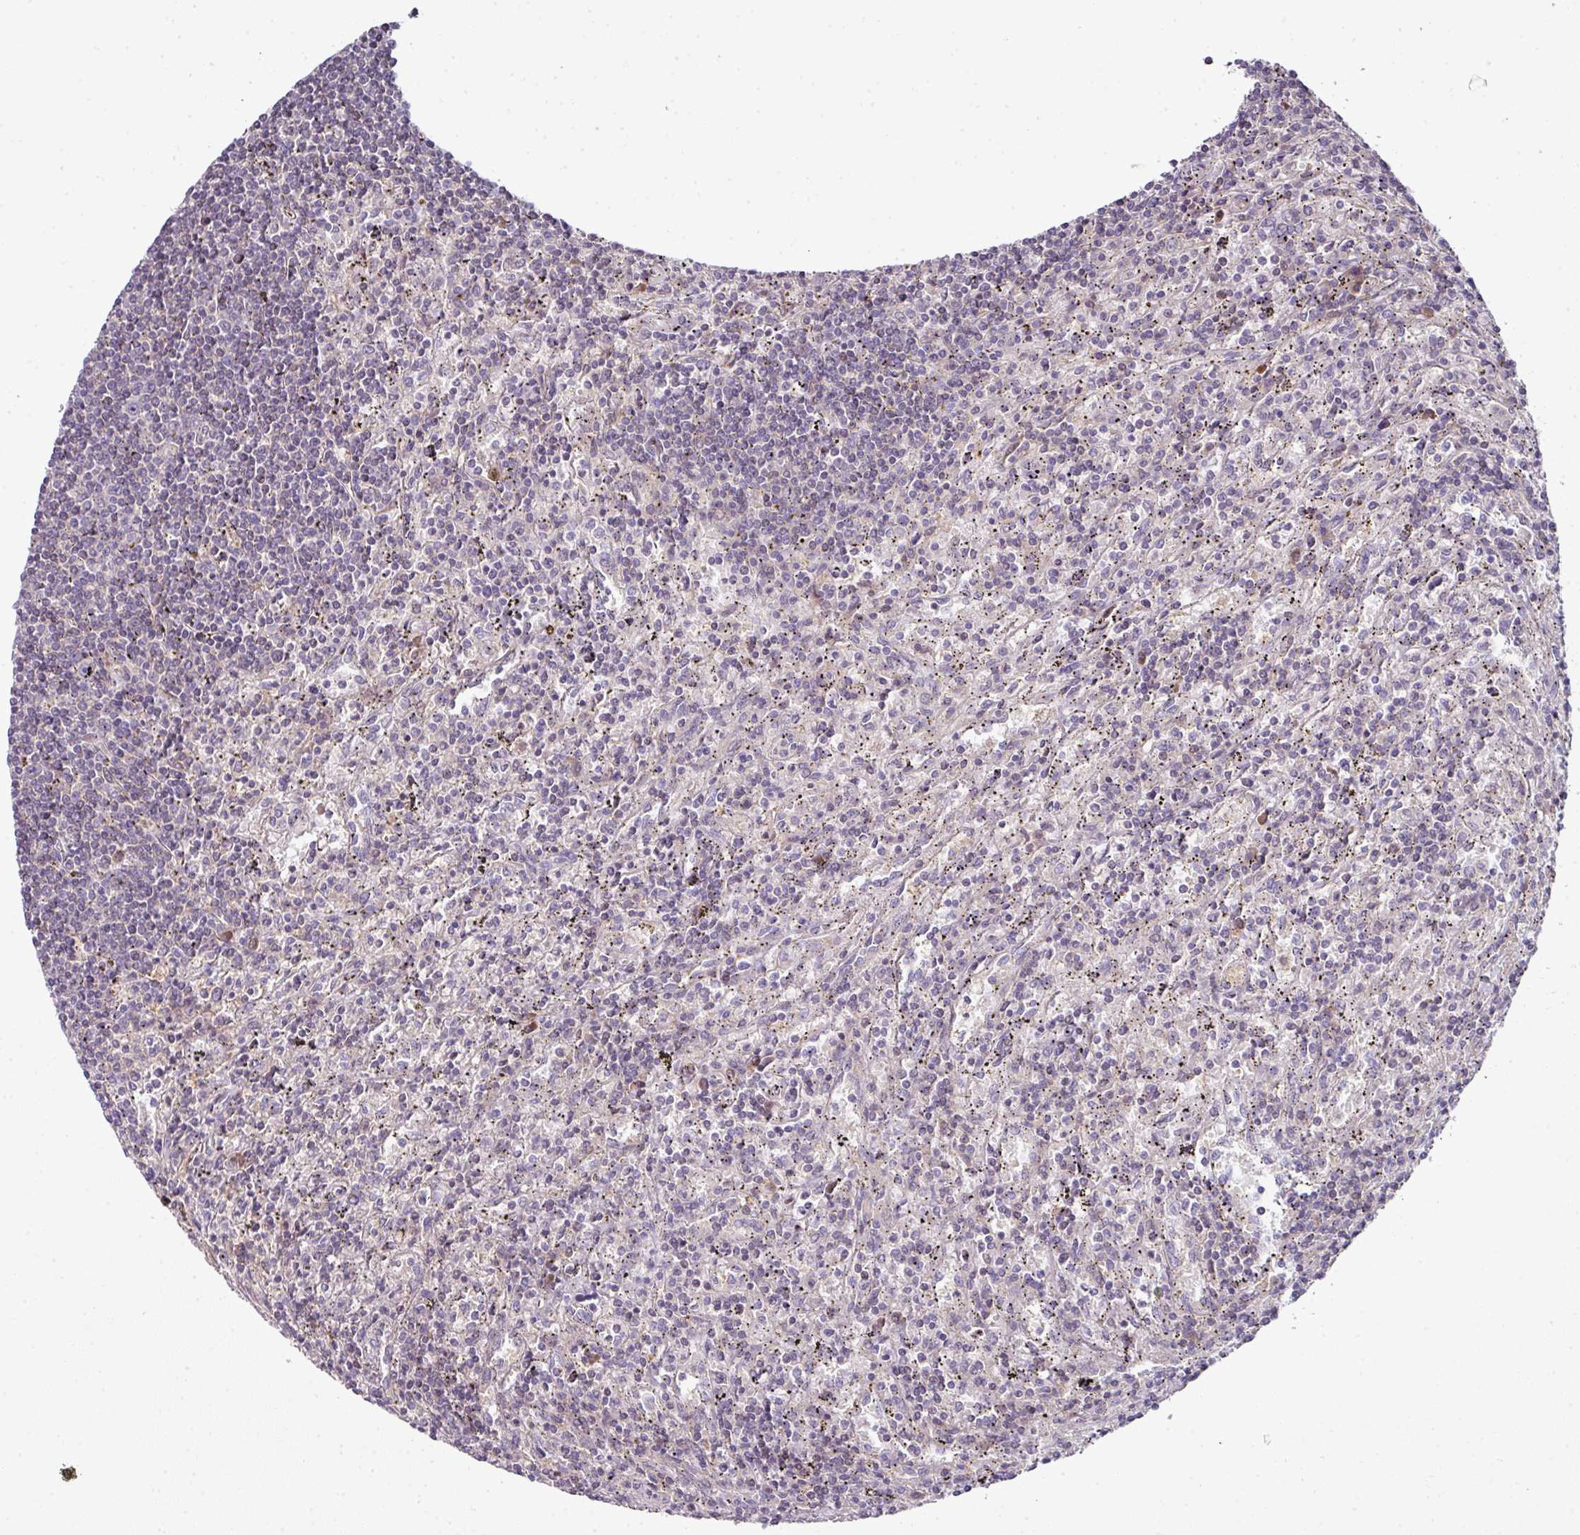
{"staining": {"intensity": "negative", "quantity": "none", "location": "none"}, "tissue": "lymphoma", "cell_type": "Tumor cells", "image_type": "cancer", "snomed": [{"axis": "morphology", "description": "Malignant lymphoma, non-Hodgkin's type, Low grade"}, {"axis": "topography", "description": "Spleen"}], "caption": "IHC image of neoplastic tissue: malignant lymphoma, non-Hodgkin's type (low-grade) stained with DAB (3,3'-diaminobenzidine) displays no significant protein positivity in tumor cells.", "gene": "ANKRD18A", "patient": {"sex": "male", "age": 76}}